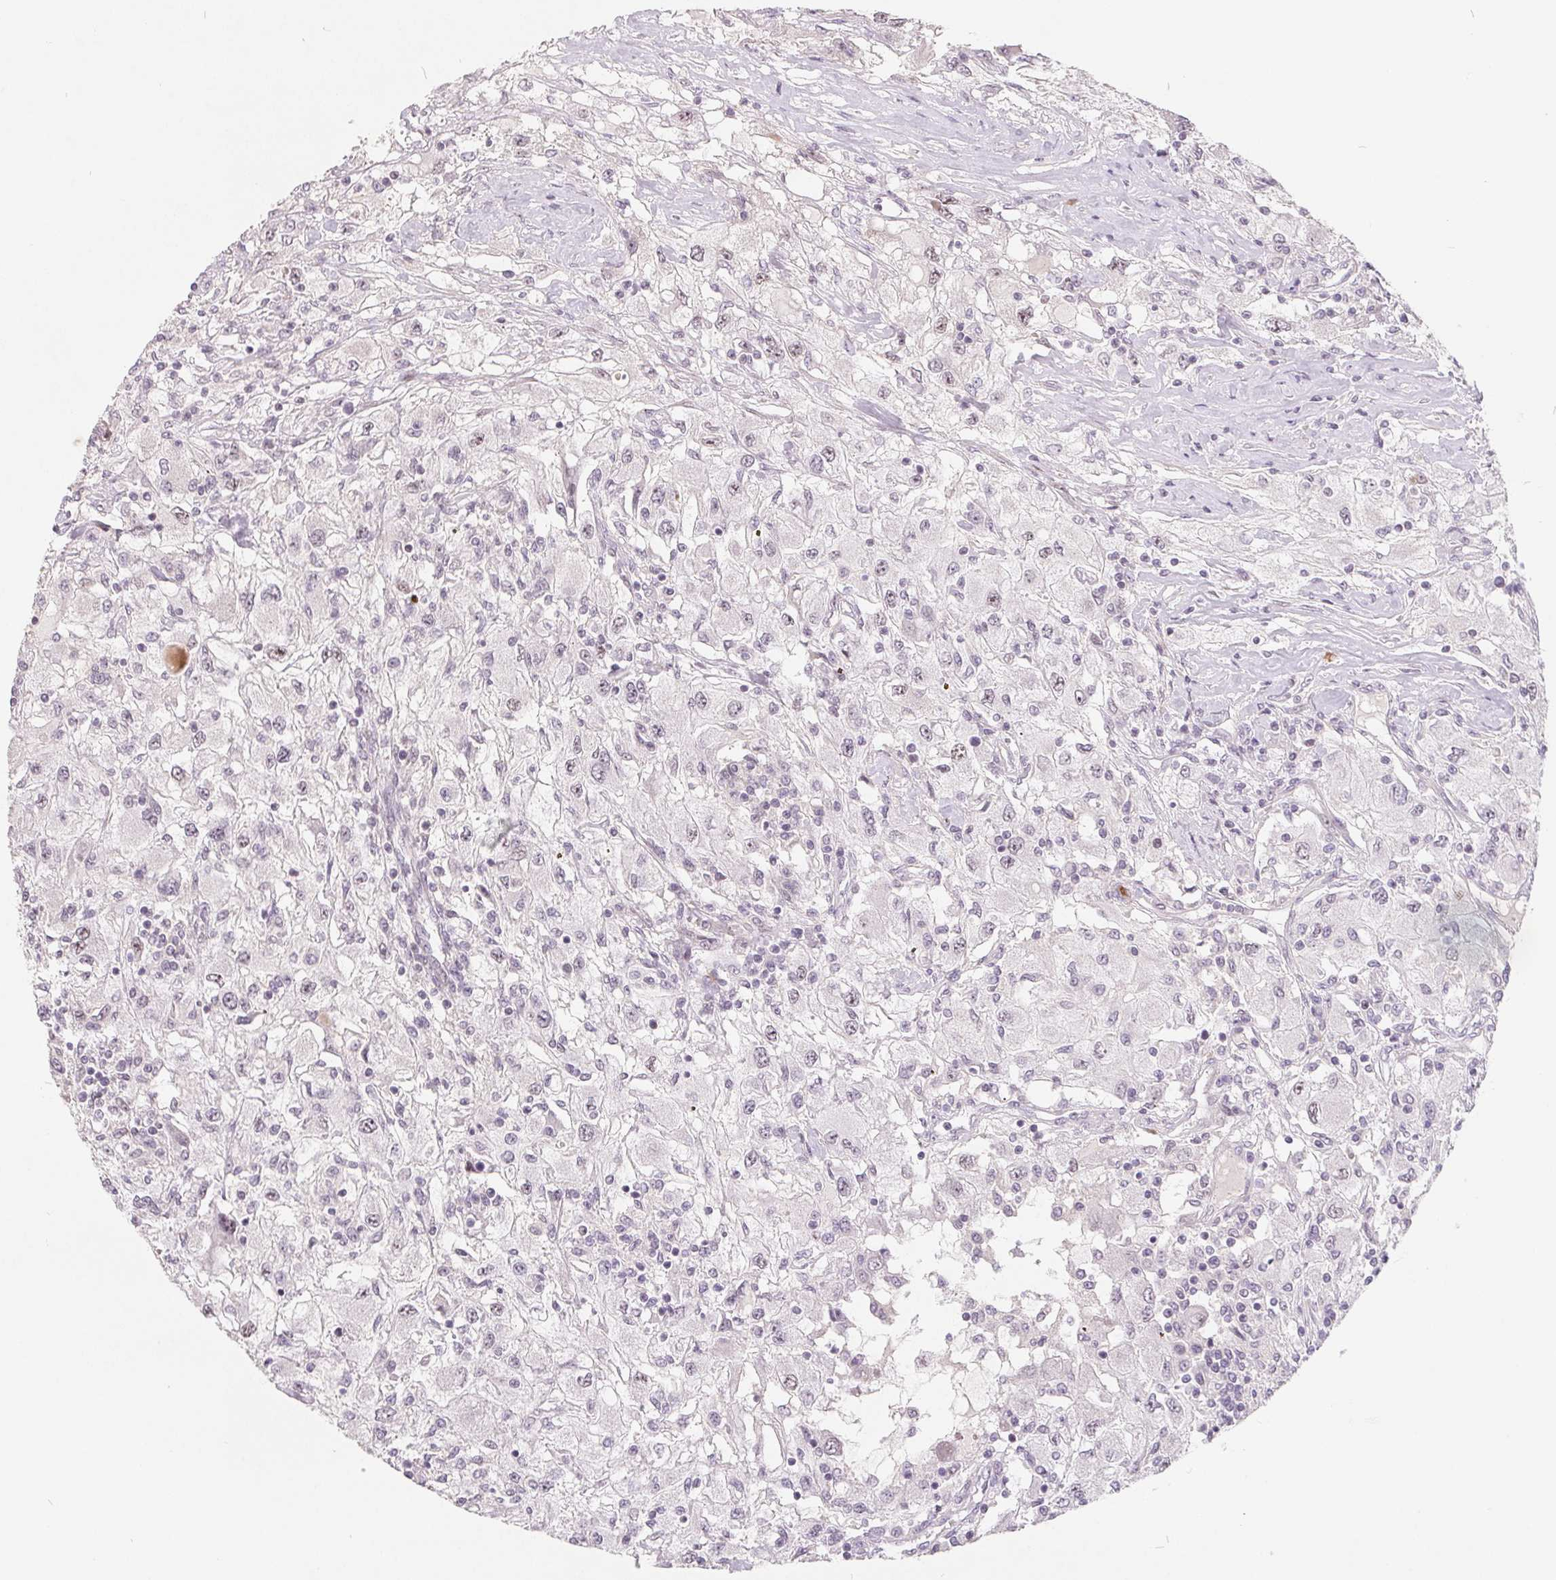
{"staining": {"intensity": "weak", "quantity": "<25%", "location": "nuclear"}, "tissue": "renal cancer", "cell_type": "Tumor cells", "image_type": "cancer", "snomed": [{"axis": "morphology", "description": "Adenocarcinoma, NOS"}, {"axis": "topography", "description": "Kidney"}], "caption": "Tumor cells are negative for protein expression in human renal cancer.", "gene": "NRG2", "patient": {"sex": "female", "age": 67}}